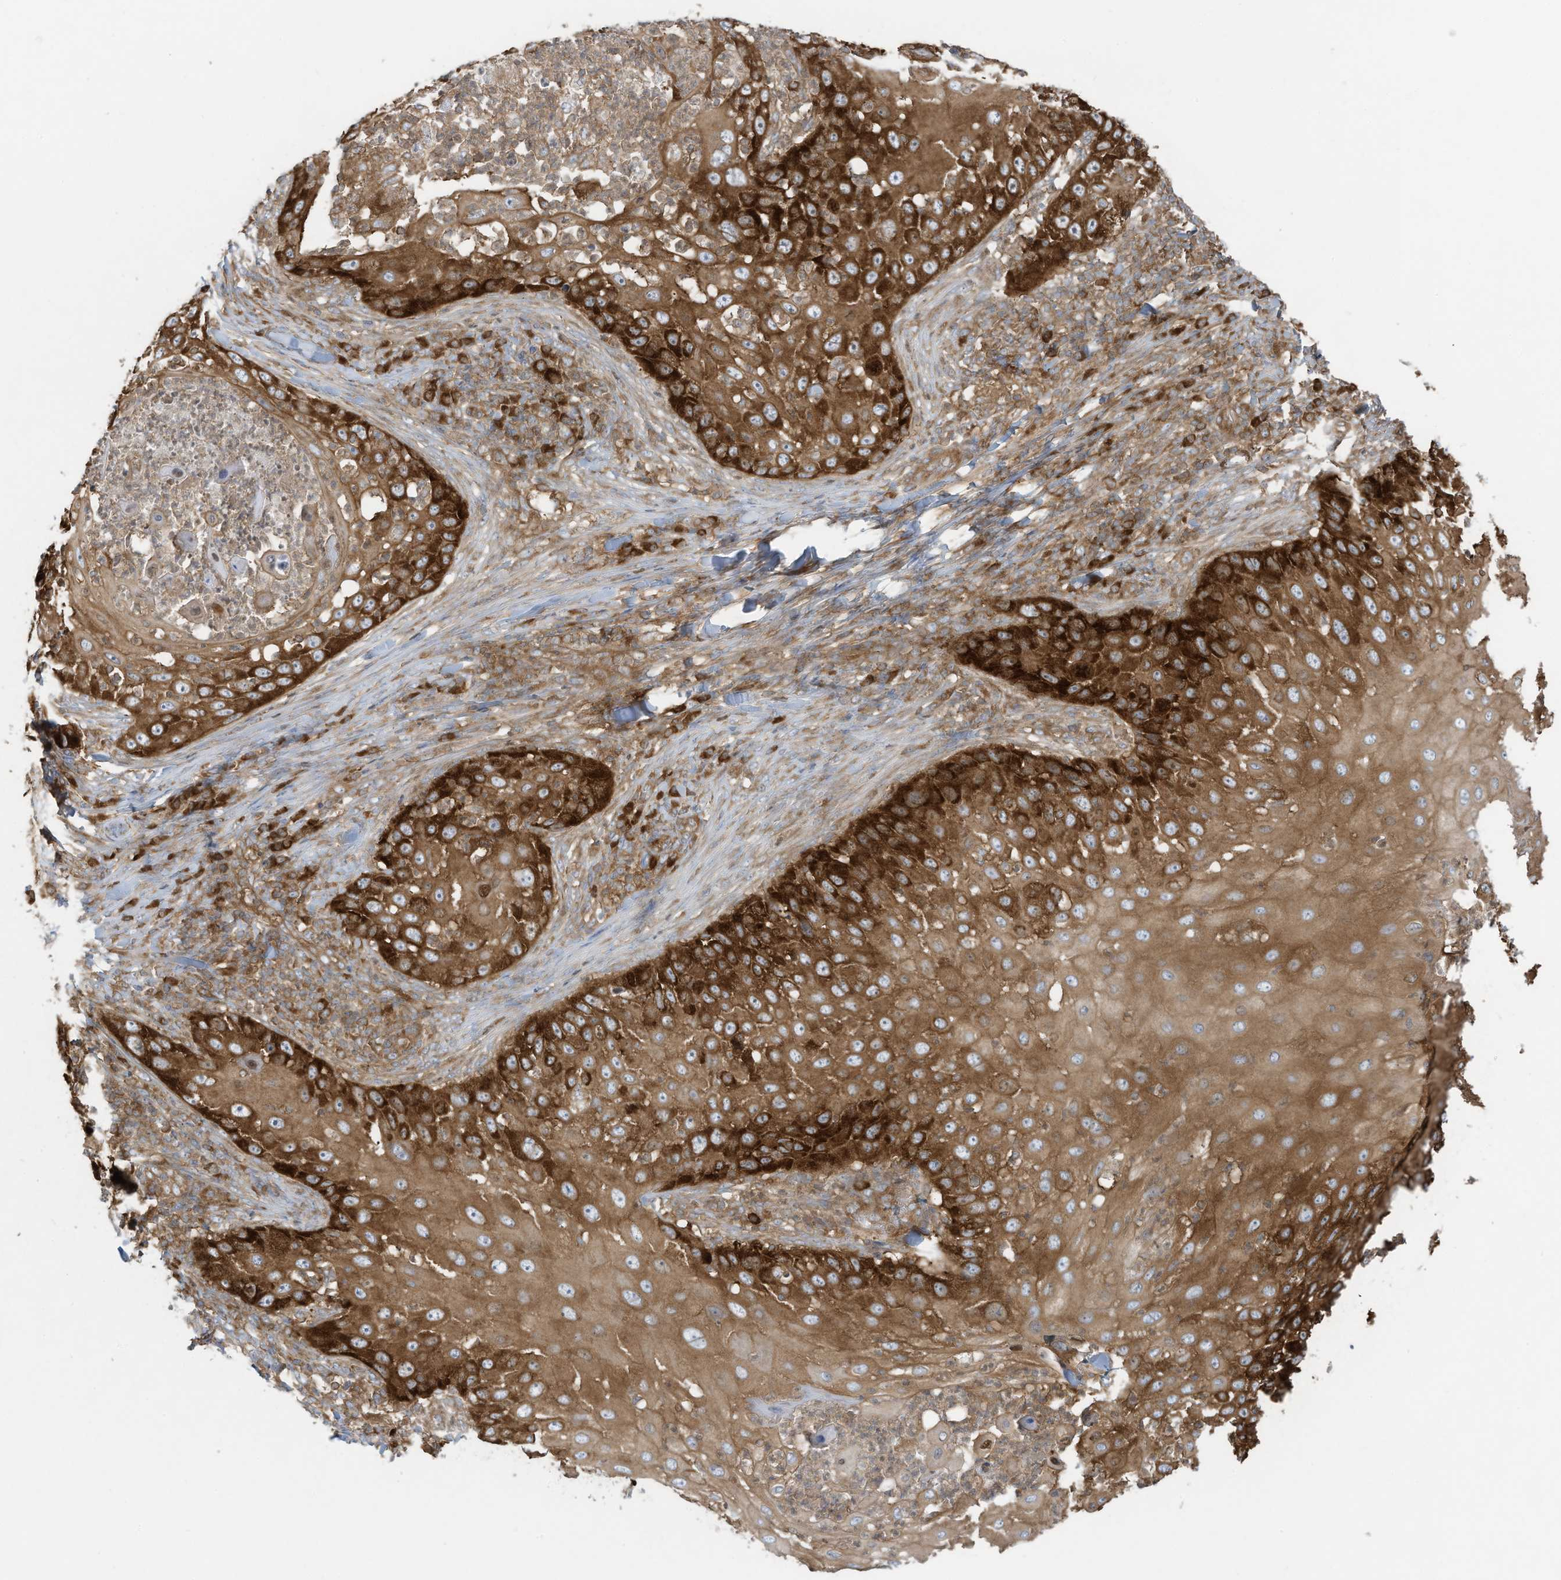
{"staining": {"intensity": "strong", "quantity": "25%-75%", "location": "cytoplasmic/membranous,nuclear"}, "tissue": "skin cancer", "cell_type": "Tumor cells", "image_type": "cancer", "snomed": [{"axis": "morphology", "description": "Squamous cell carcinoma, NOS"}, {"axis": "topography", "description": "Skin"}], "caption": "Immunohistochemical staining of skin cancer (squamous cell carcinoma) demonstrates high levels of strong cytoplasmic/membranous and nuclear protein positivity in approximately 25%-75% of tumor cells.", "gene": "OLA1", "patient": {"sex": "female", "age": 44}}